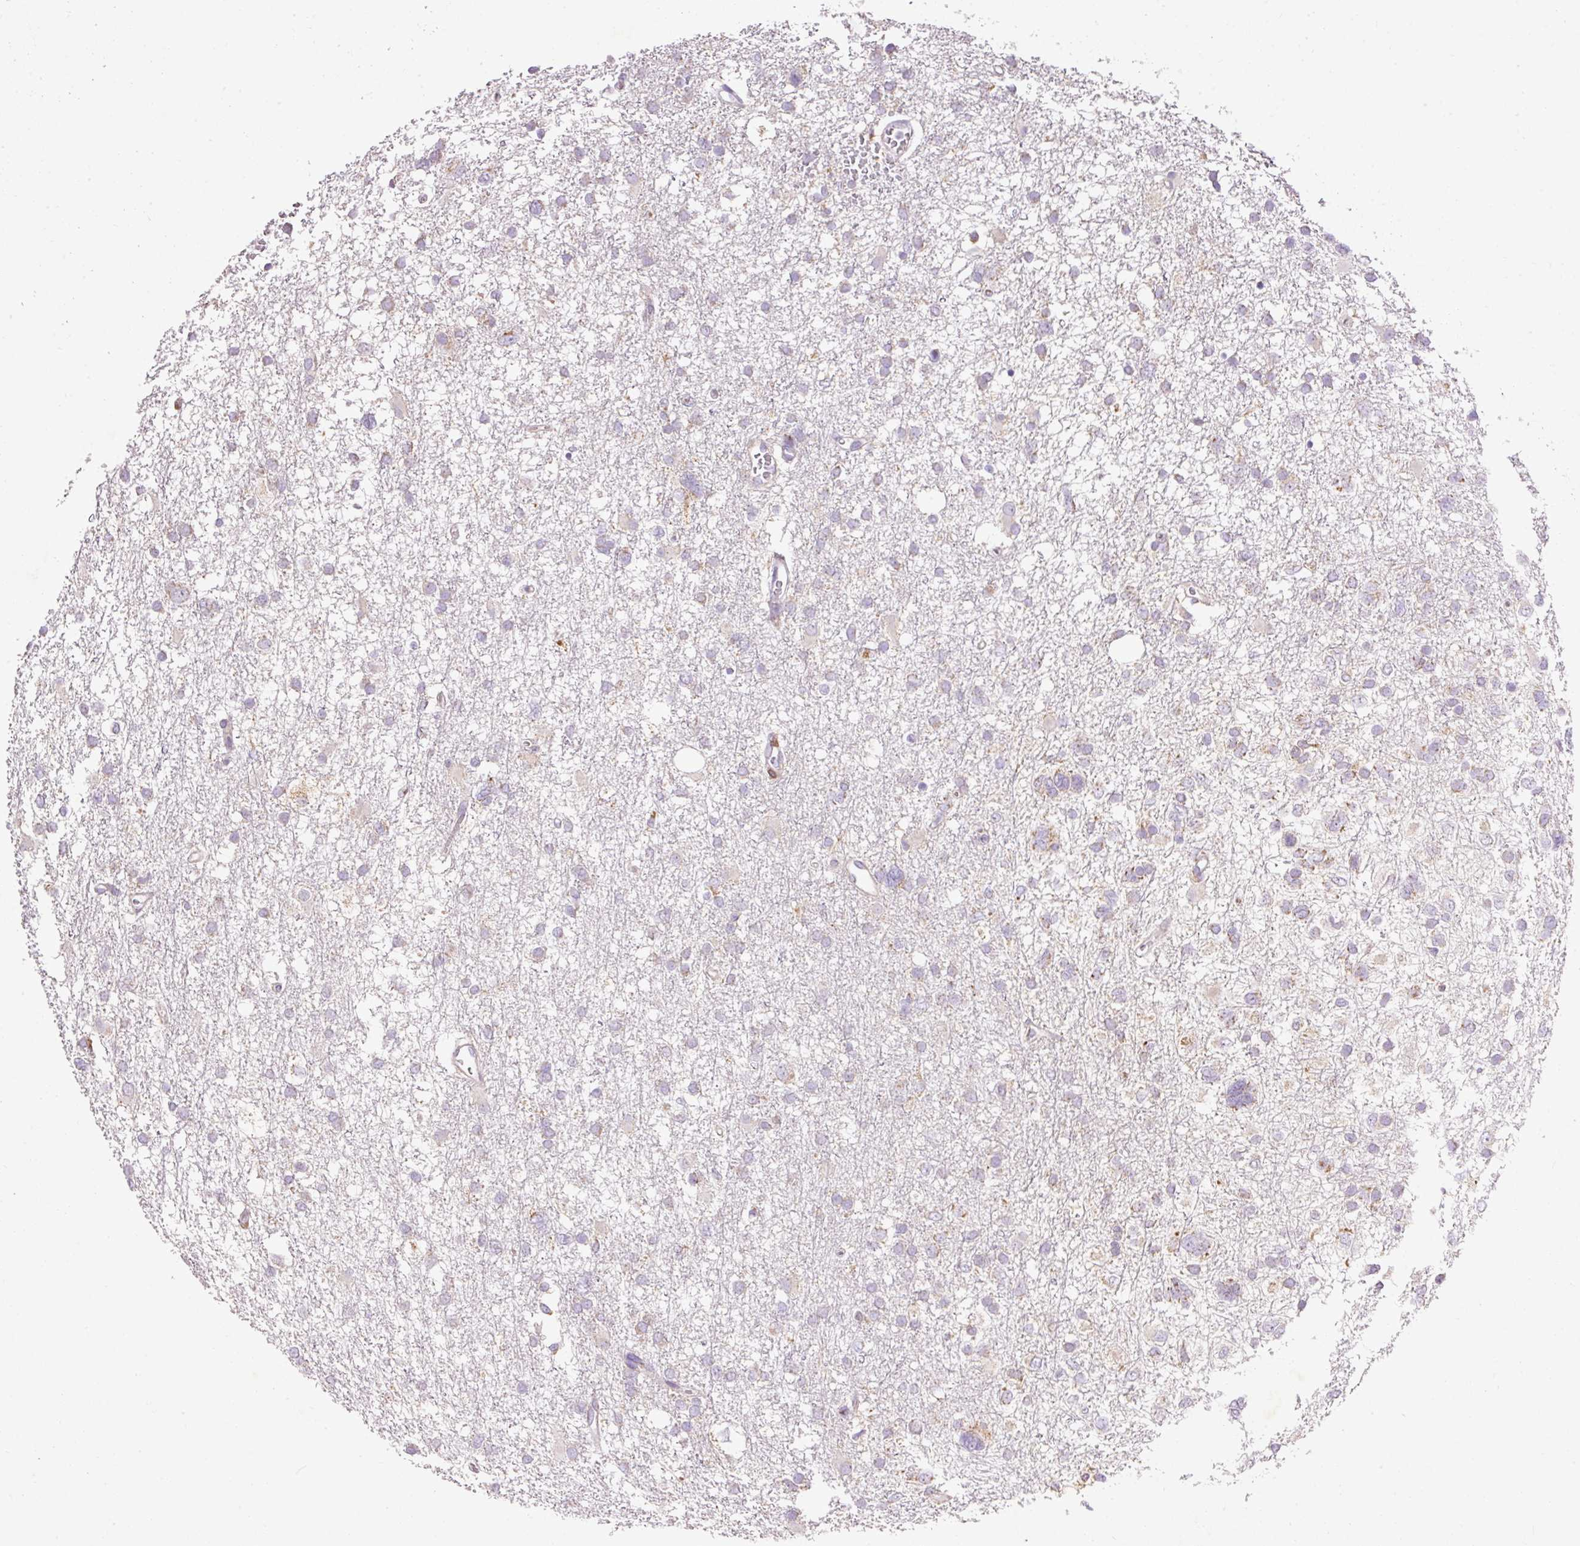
{"staining": {"intensity": "weak", "quantity": "25%-75%", "location": "cytoplasmic/membranous"}, "tissue": "glioma", "cell_type": "Tumor cells", "image_type": "cancer", "snomed": [{"axis": "morphology", "description": "Glioma, malignant, High grade"}, {"axis": "topography", "description": "Brain"}], "caption": "This image exhibits glioma stained with IHC to label a protein in brown. The cytoplasmic/membranous of tumor cells show weak positivity for the protein. Nuclei are counter-stained blue.", "gene": "IMMT", "patient": {"sex": "male", "age": 61}}